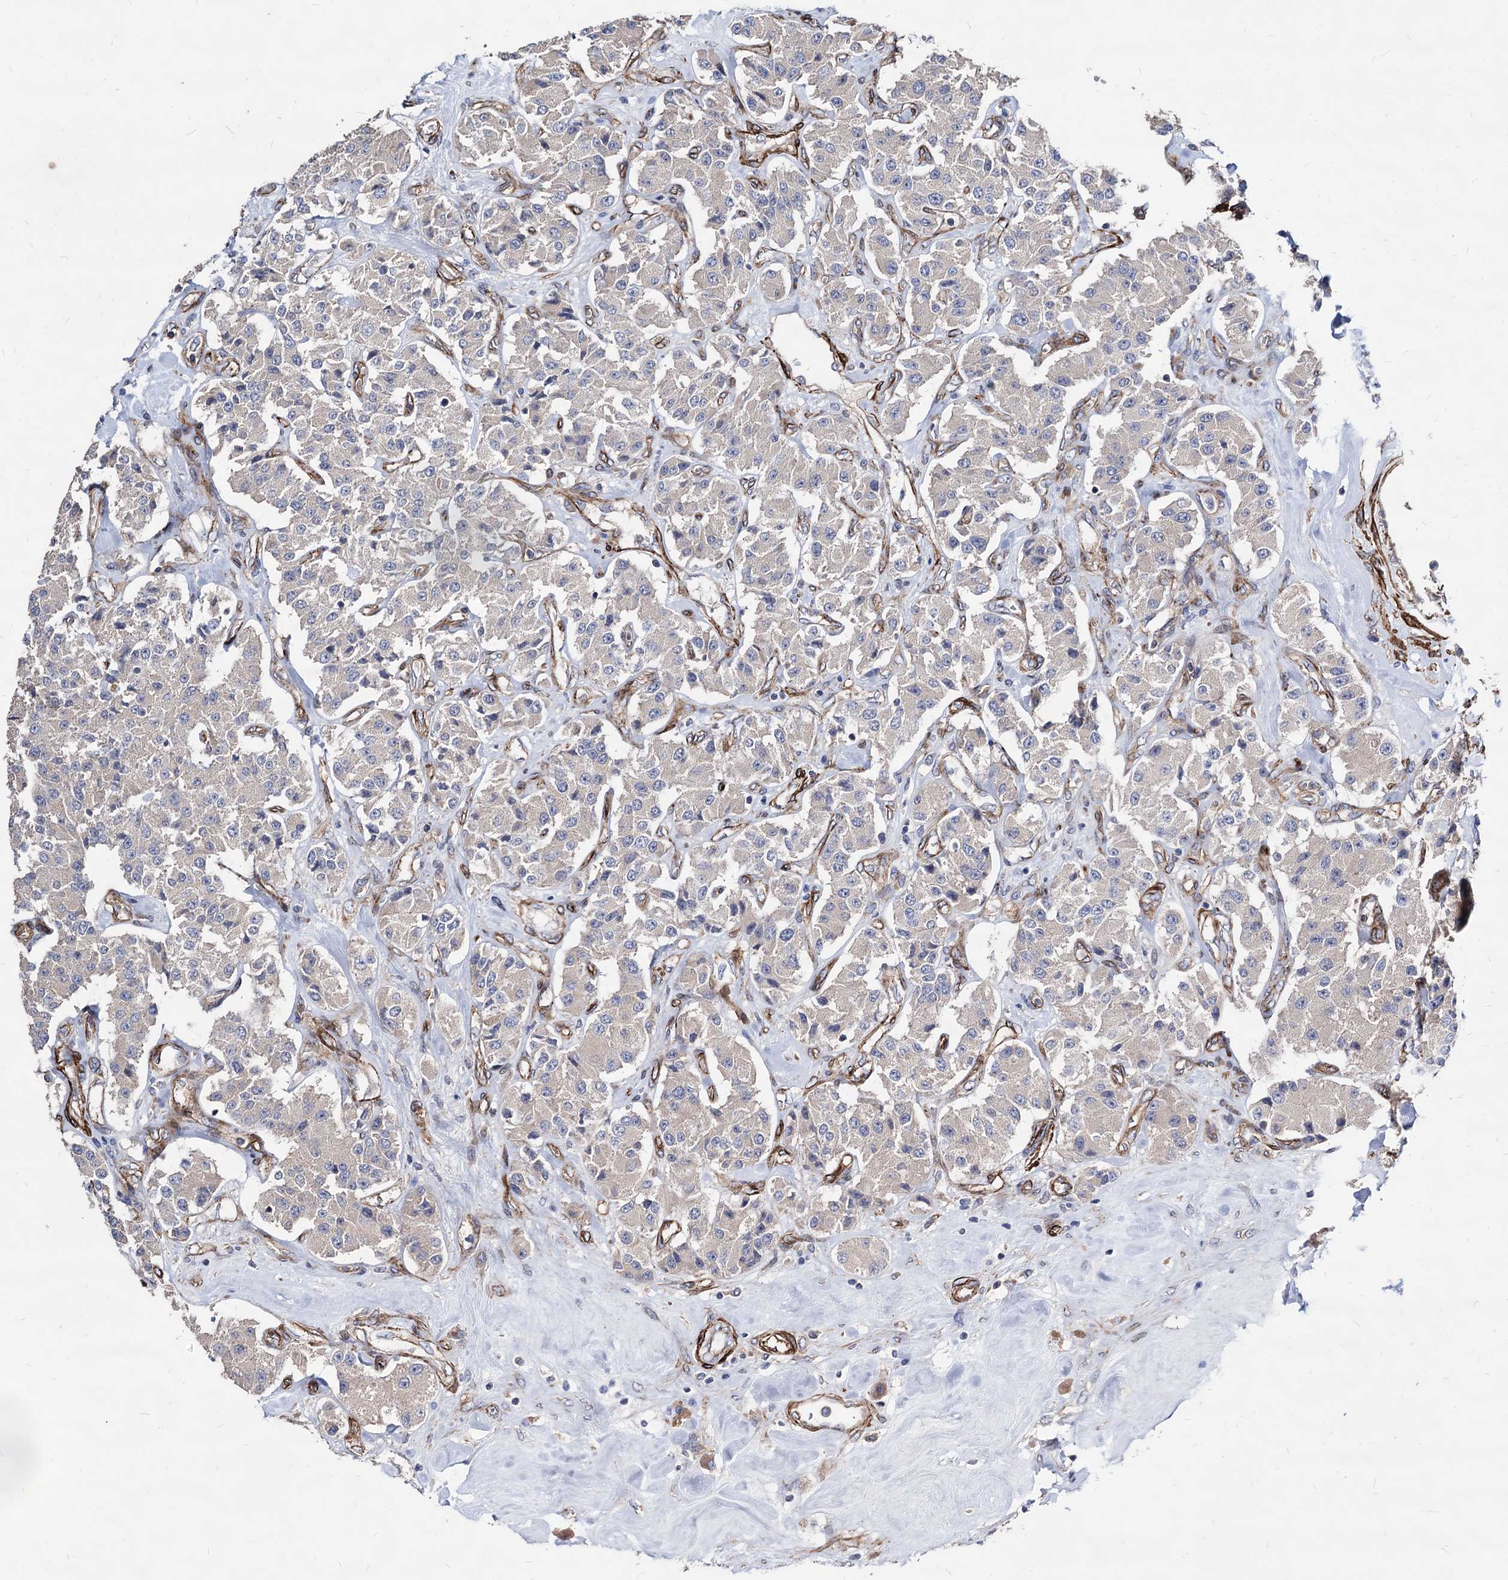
{"staining": {"intensity": "weak", "quantity": "<25%", "location": "cytoplasmic/membranous"}, "tissue": "carcinoid", "cell_type": "Tumor cells", "image_type": "cancer", "snomed": [{"axis": "morphology", "description": "Carcinoid, malignant, NOS"}, {"axis": "topography", "description": "Pancreas"}], "caption": "A high-resolution histopathology image shows immunohistochemistry staining of carcinoid, which reveals no significant expression in tumor cells.", "gene": "WDR11", "patient": {"sex": "male", "age": 41}}